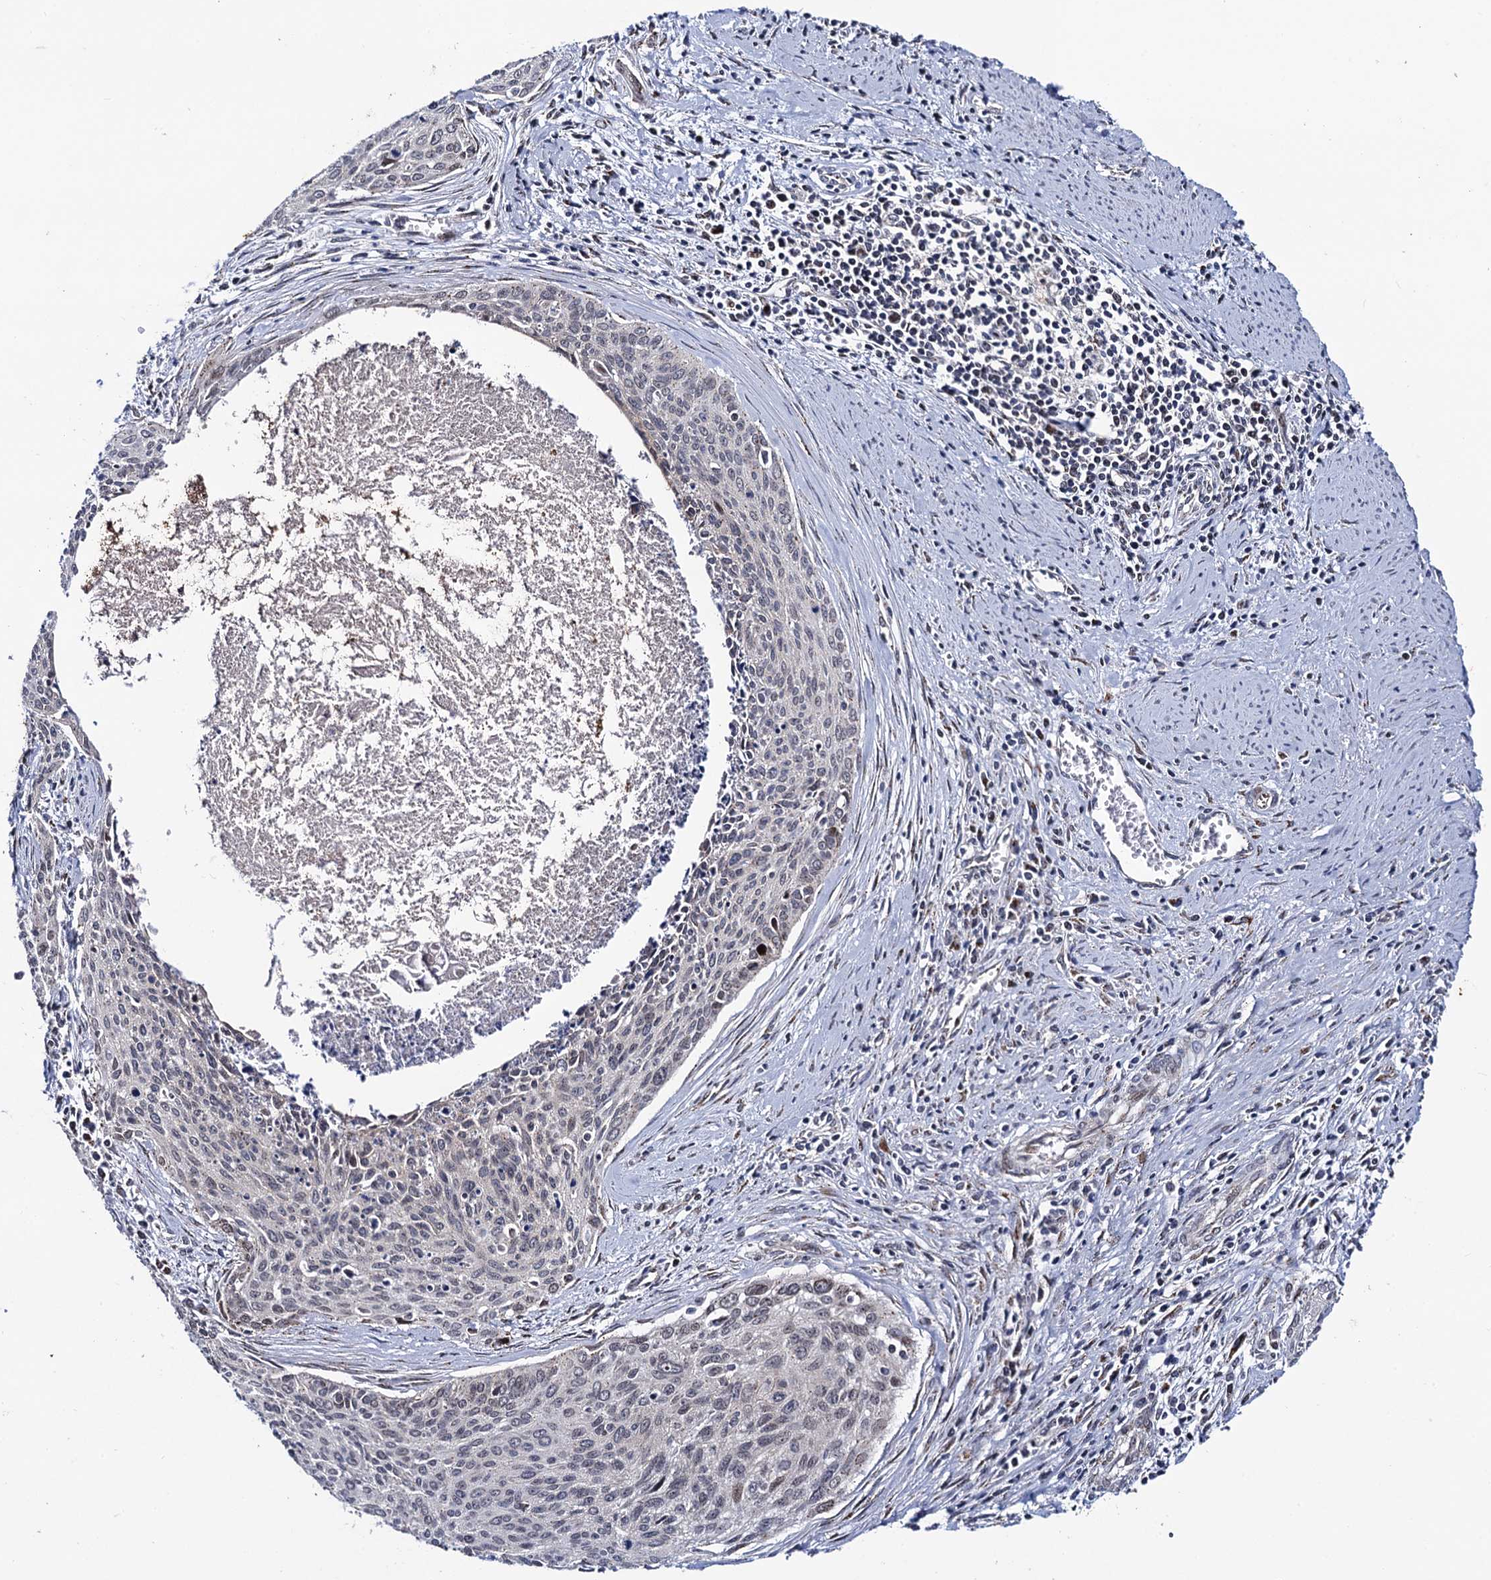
{"staining": {"intensity": "negative", "quantity": "none", "location": "none"}, "tissue": "cervical cancer", "cell_type": "Tumor cells", "image_type": "cancer", "snomed": [{"axis": "morphology", "description": "Squamous cell carcinoma, NOS"}, {"axis": "topography", "description": "Cervix"}], "caption": "High magnification brightfield microscopy of cervical cancer (squamous cell carcinoma) stained with DAB (3,3'-diaminobenzidine) (brown) and counterstained with hematoxylin (blue): tumor cells show no significant positivity.", "gene": "THAP2", "patient": {"sex": "female", "age": 55}}